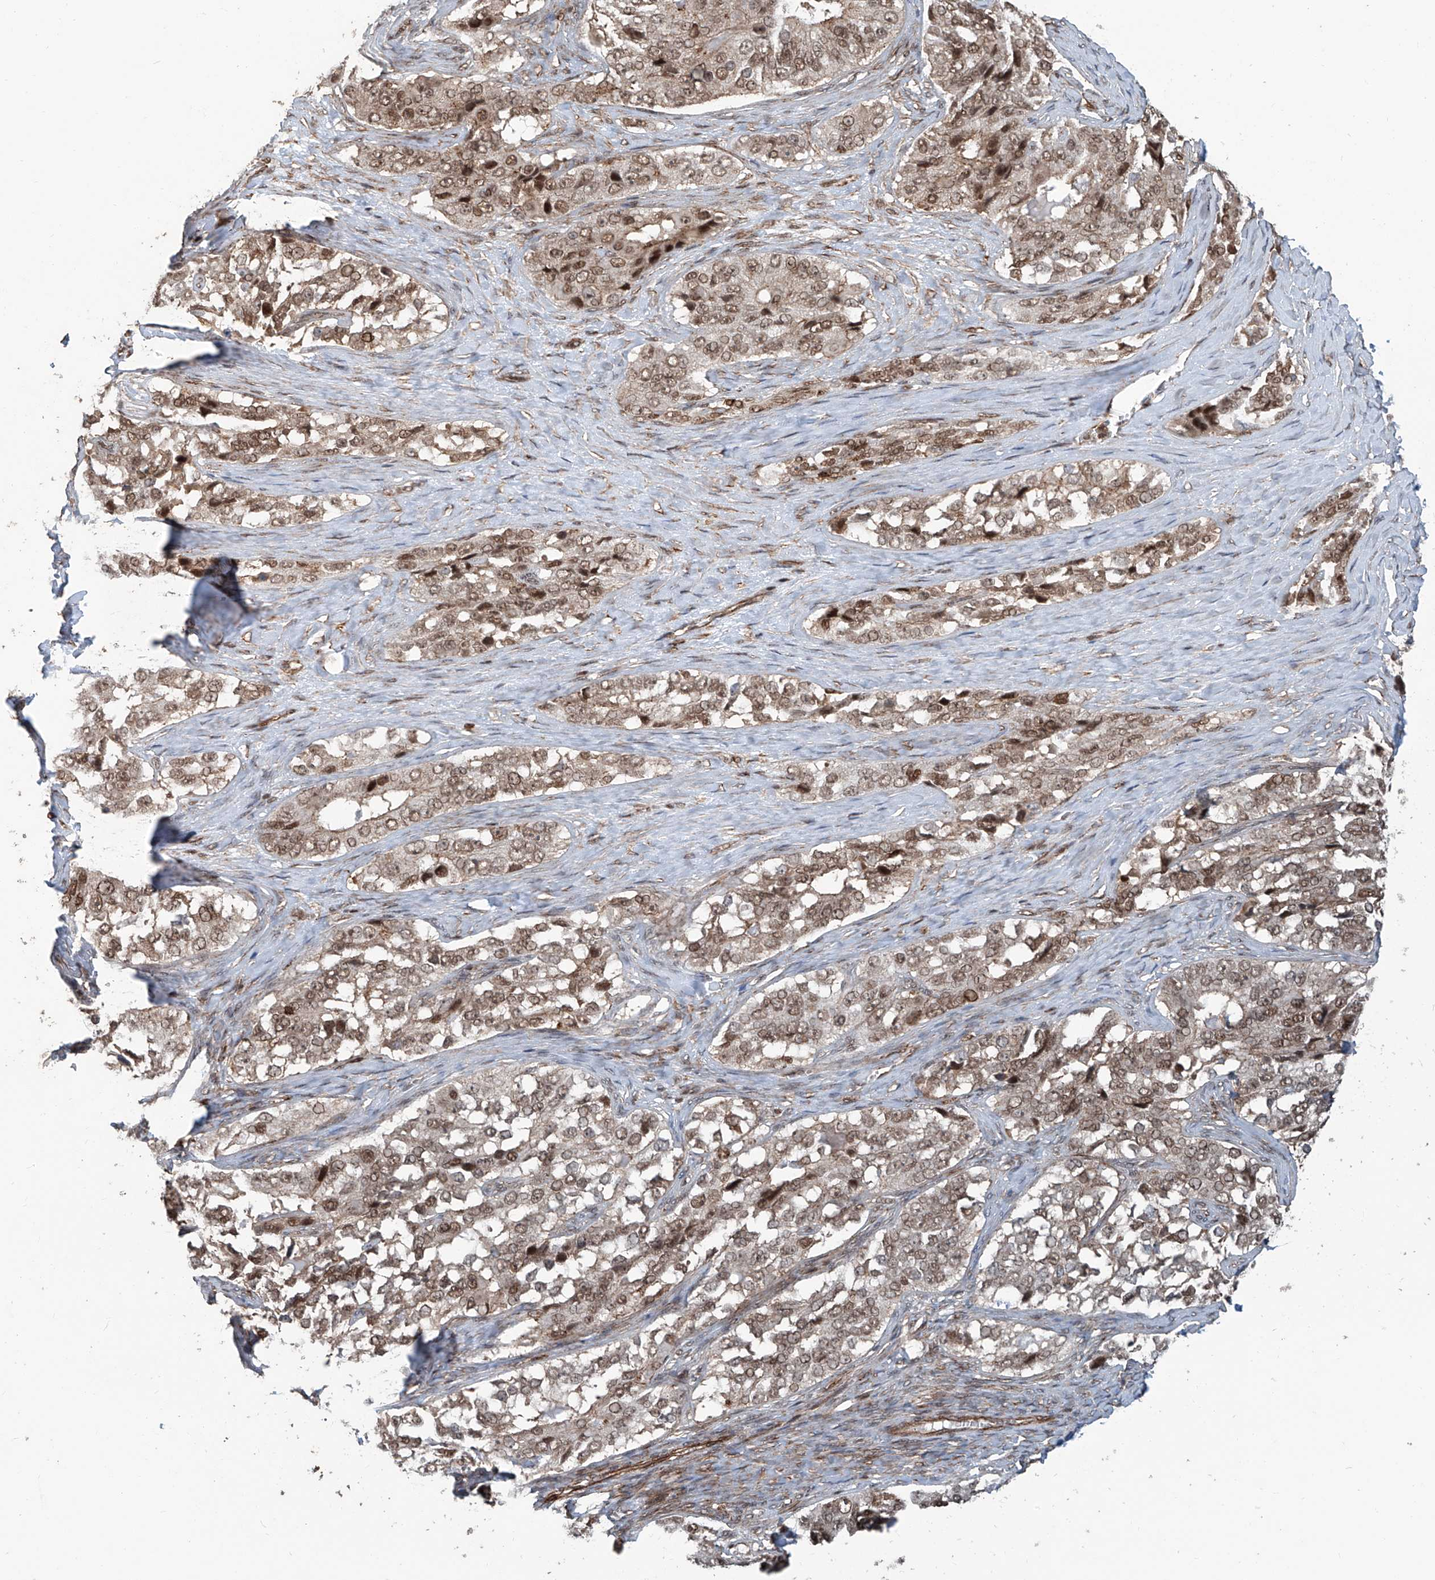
{"staining": {"intensity": "moderate", "quantity": ">75%", "location": "nuclear"}, "tissue": "ovarian cancer", "cell_type": "Tumor cells", "image_type": "cancer", "snomed": [{"axis": "morphology", "description": "Carcinoma, endometroid"}, {"axis": "topography", "description": "Ovary"}], "caption": "Moderate nuclear protein expression is seen in about >75% of tumor cells in endometroid carcinoma (ovarian).", "gene": "SDE2", "patient": {"sex": "female", "age": 51}}